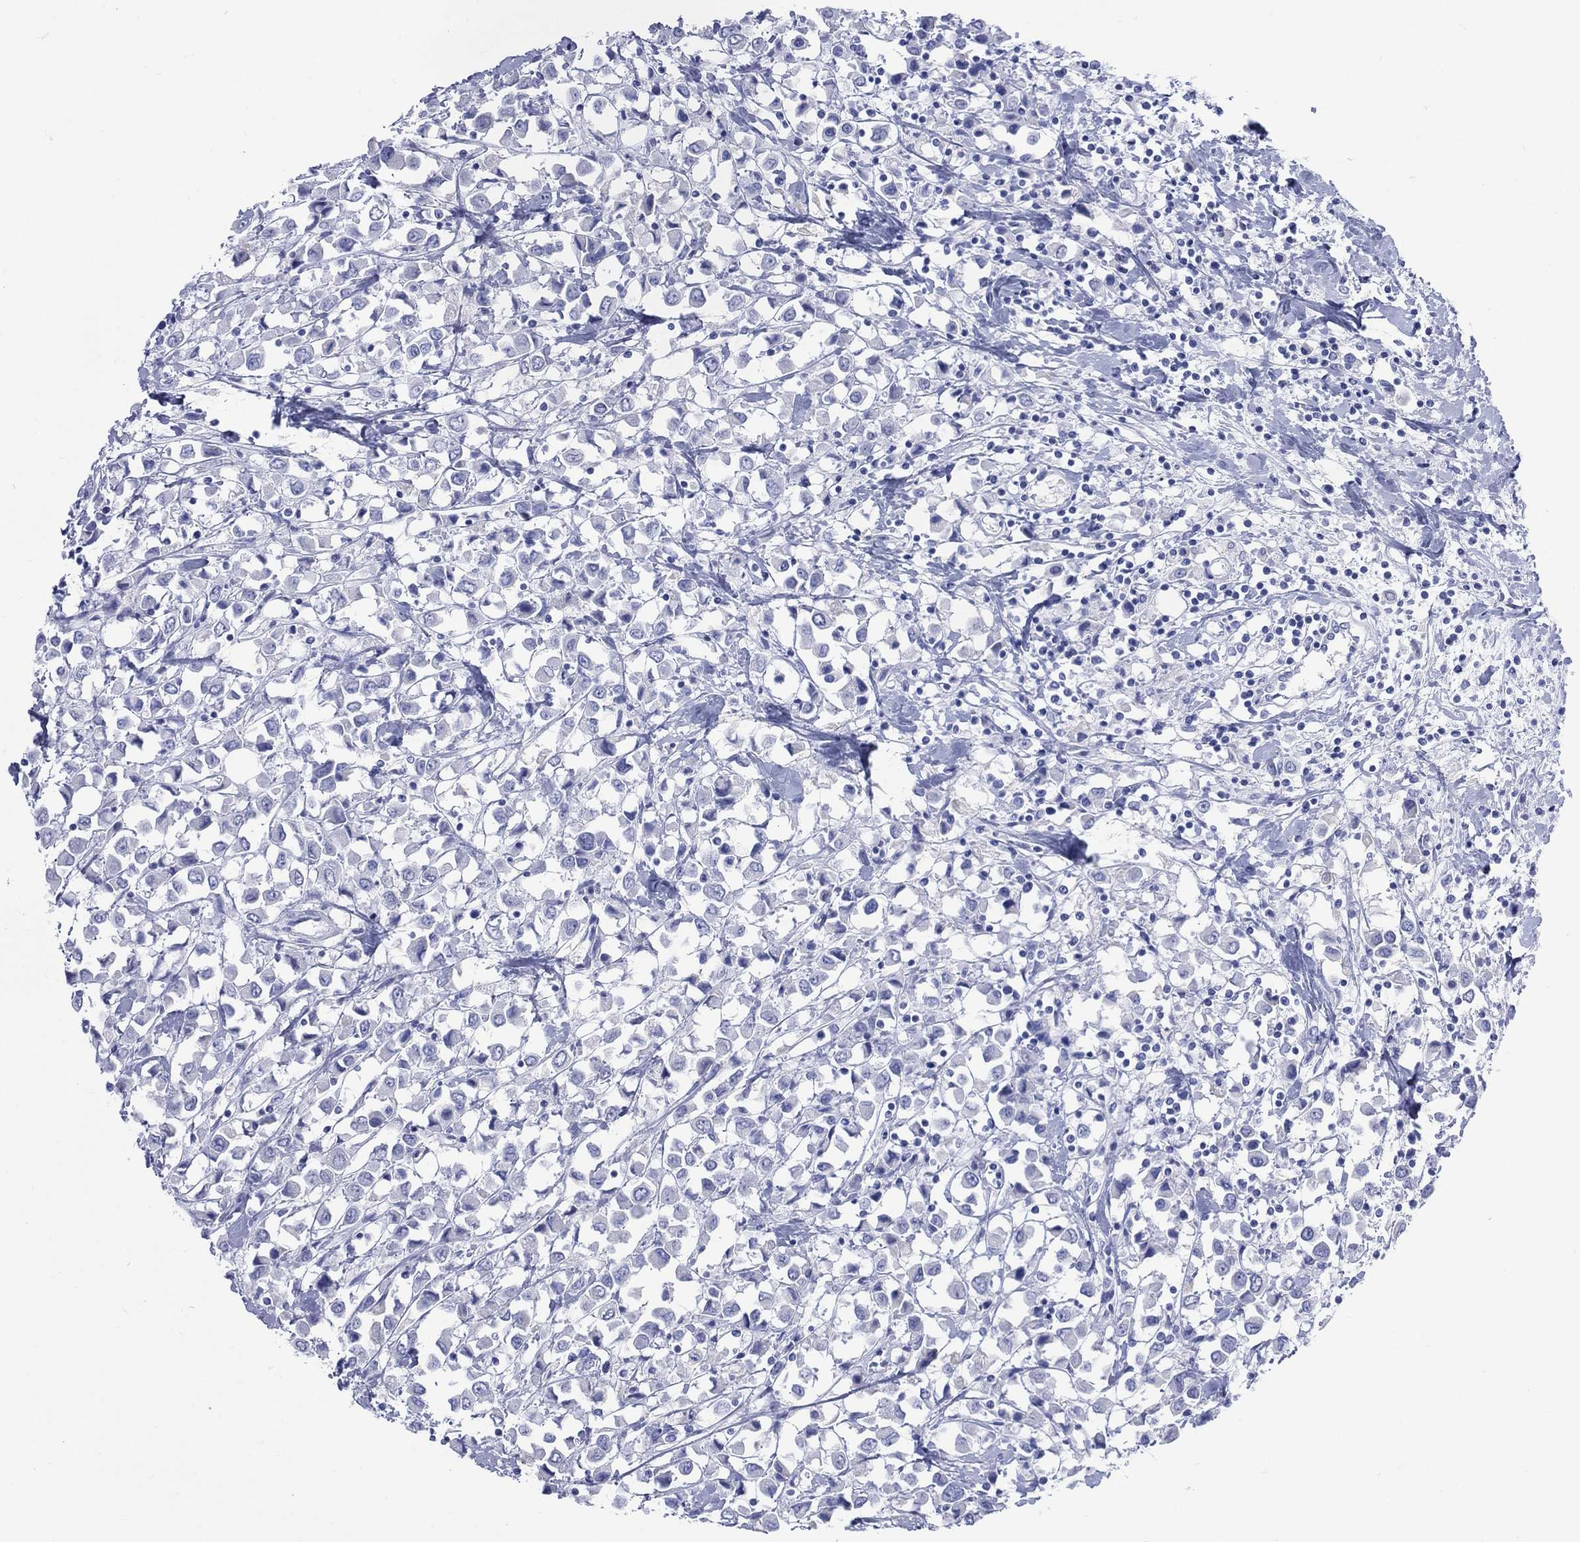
{"staining": {"intensity": "negative", "quantity": "none", "location": "none"}, "tissue": "breast cancer", "cell_type": "Tumor cells", "image_type": "cancer", "snomed": [{"axis": "morphology", "description": "Duct carcinoma"}, {"axis": "topography", "description": "Breast"}], "caption": "Immunohistochemistry photomicrograph of human breast cancer (intraductal carcinoma) stained for a protein (brown), which displays no staining in tumor cells.", "gene": "LRRD1", "patient": {"sex": "female", "age": 61}}